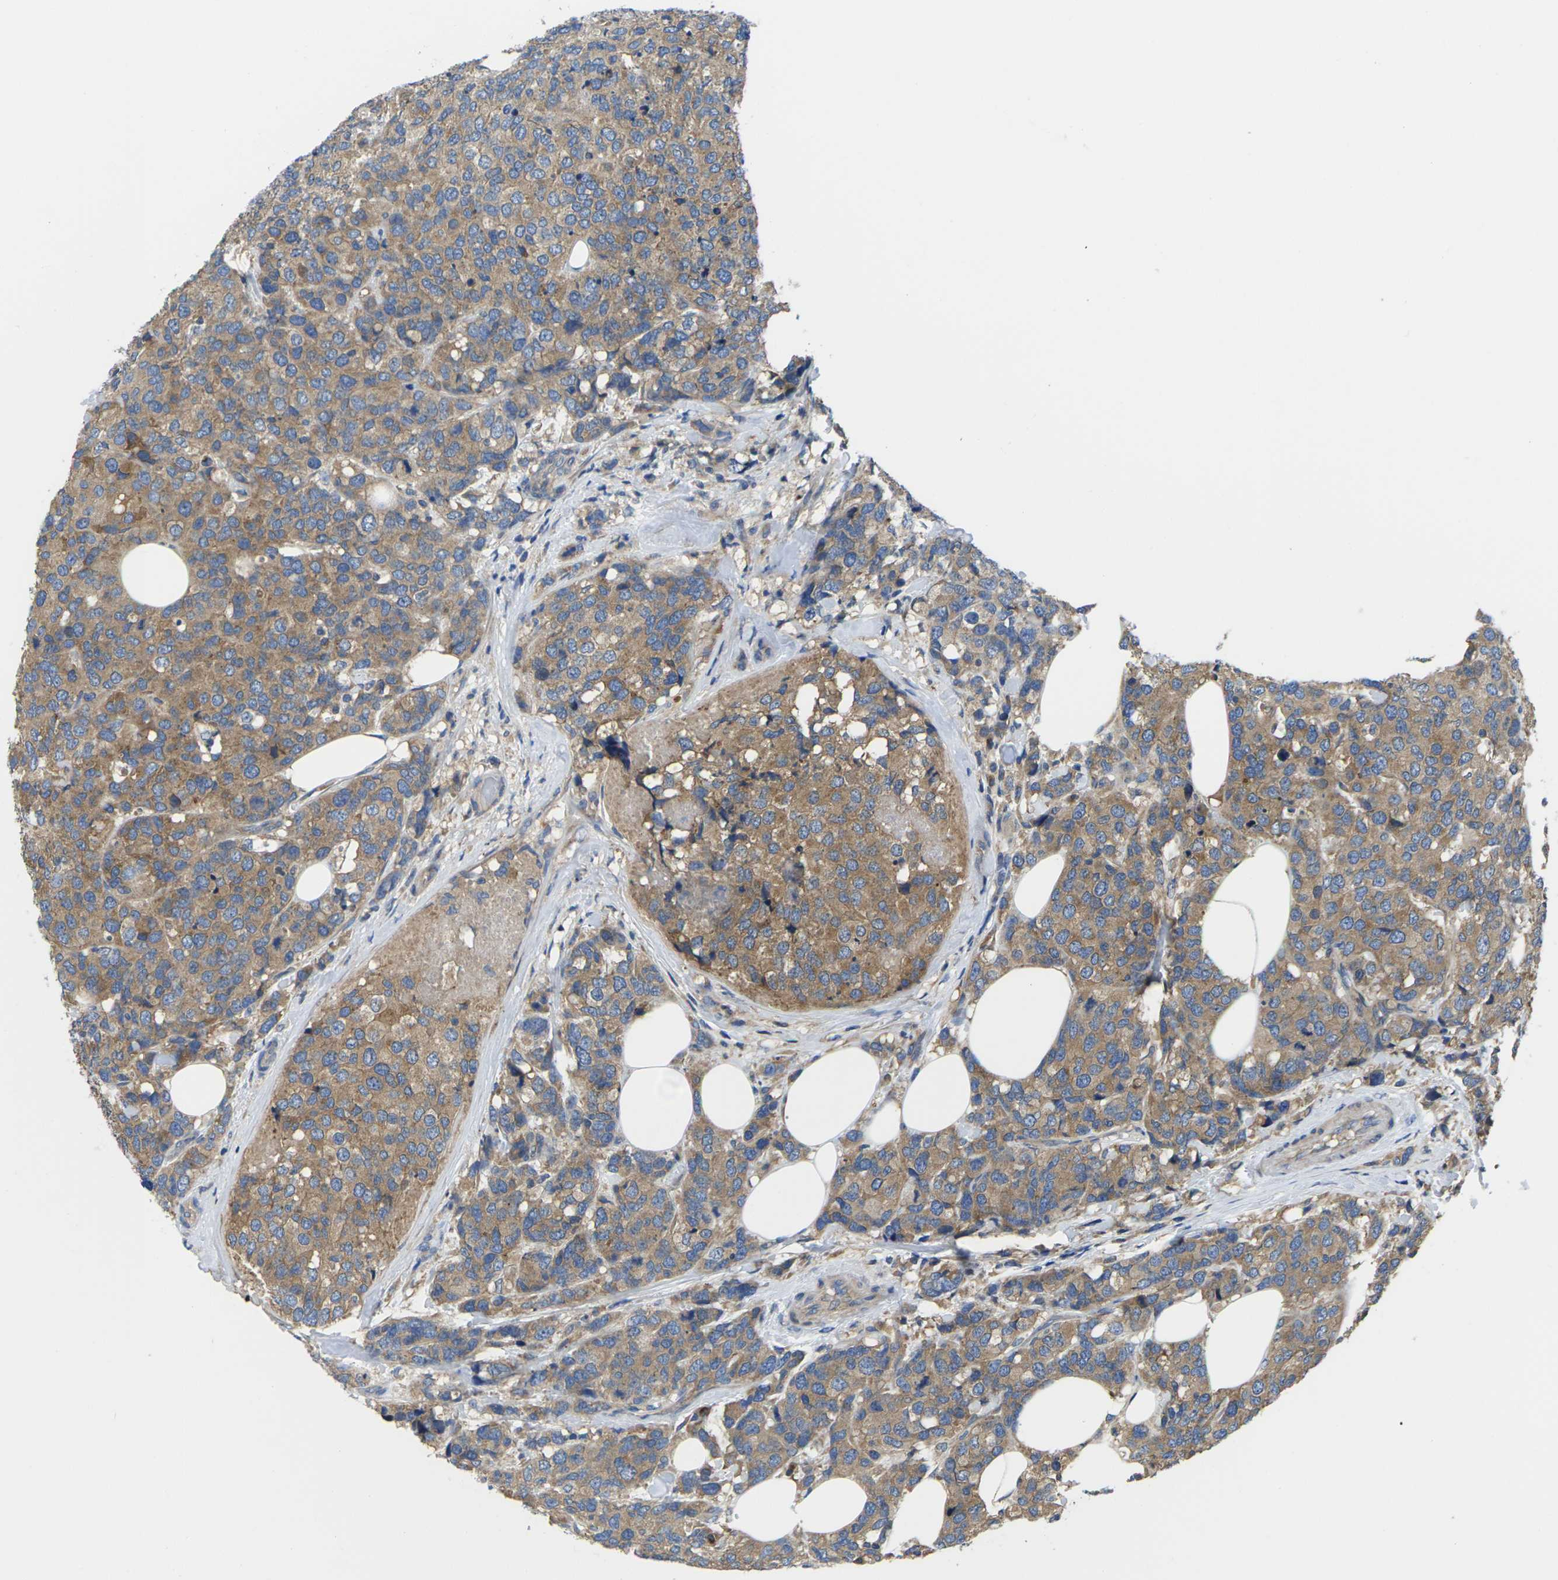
{"staining": {"intensity": "moderate", "quantity": ">75%", "location": "cytoplasmic/membranous"}, "tissue": "breast cancer", "cell_type": "Tumor cells", "image_type": "cancer", "snomed": [{"axis": "morphology", "description": "Lobular carcinoma"}, {"axis": "topography", "description": "Breast"}], "caption": "Lobular carcinoma (breast) stained with a brown dye demonstrates moderate cytoplasmic/membranous positive staining in approximately >75% of tumor cells.", "gene": "TMCC2", "patient": {"sex": "female", "age": 59}}